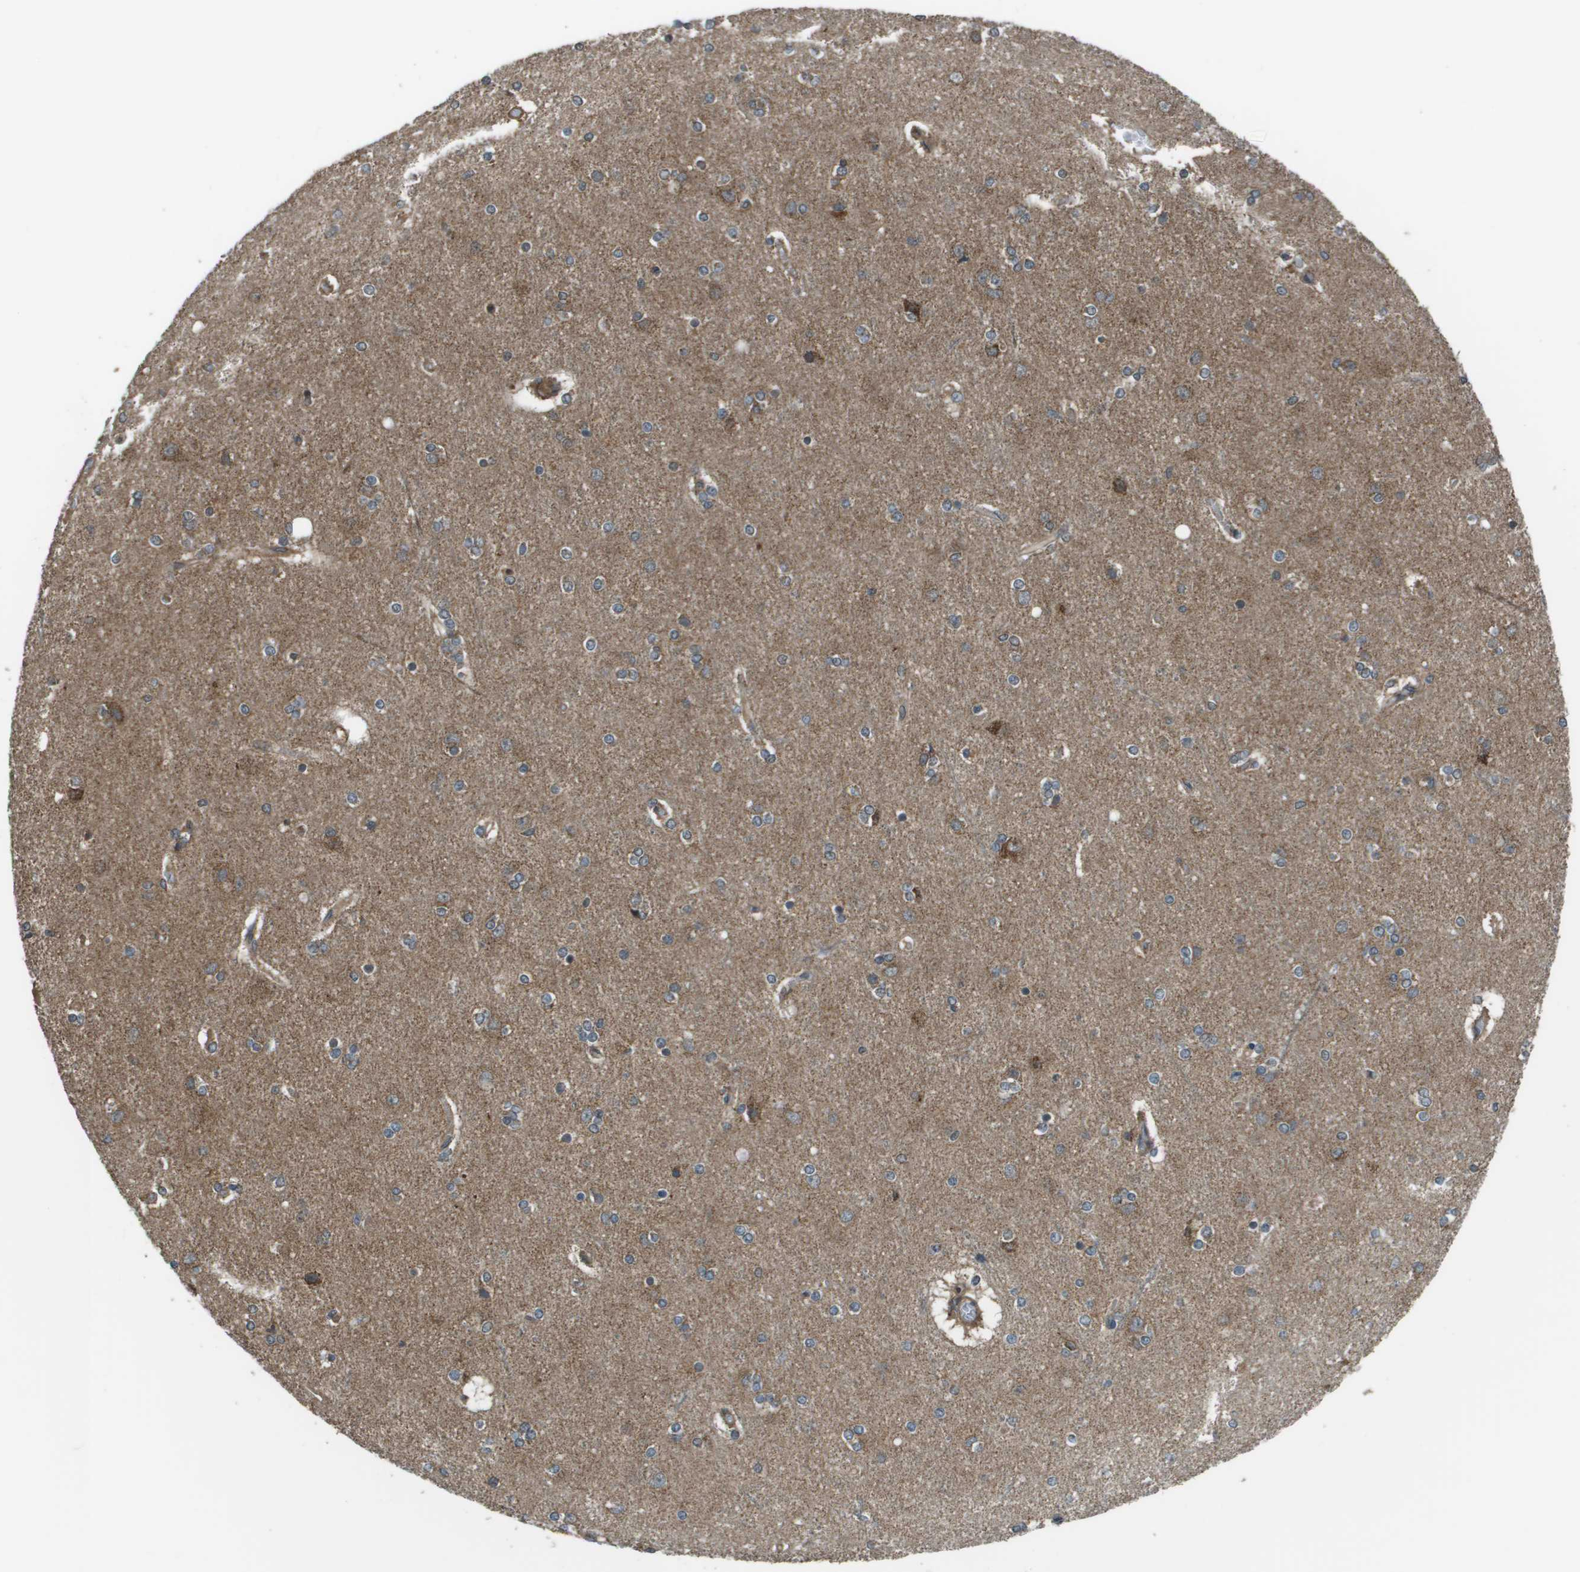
{"staining": {"intensity": "moderate", "quantity": ">75%", "location": "cytoplasmic/membranous"}, "tissue": "cerebral cortex", "cell_type": "Endothelial cells", "image_type": "normal", "snomed": [{"axis": "morphology", "description": "Normal tissue, NOS"}, {"axis": "topography", "description": "Cerebral cortex"}], "caption": "High-power microscopy captured an IHC micrograph of unremarkable cerebral cortex, revealing moderate cytoplasmic/membranous expression in about >75% of endothelial cells.", "gene": "PLPBP", "patient": {"sex": "female", "age": 54}}